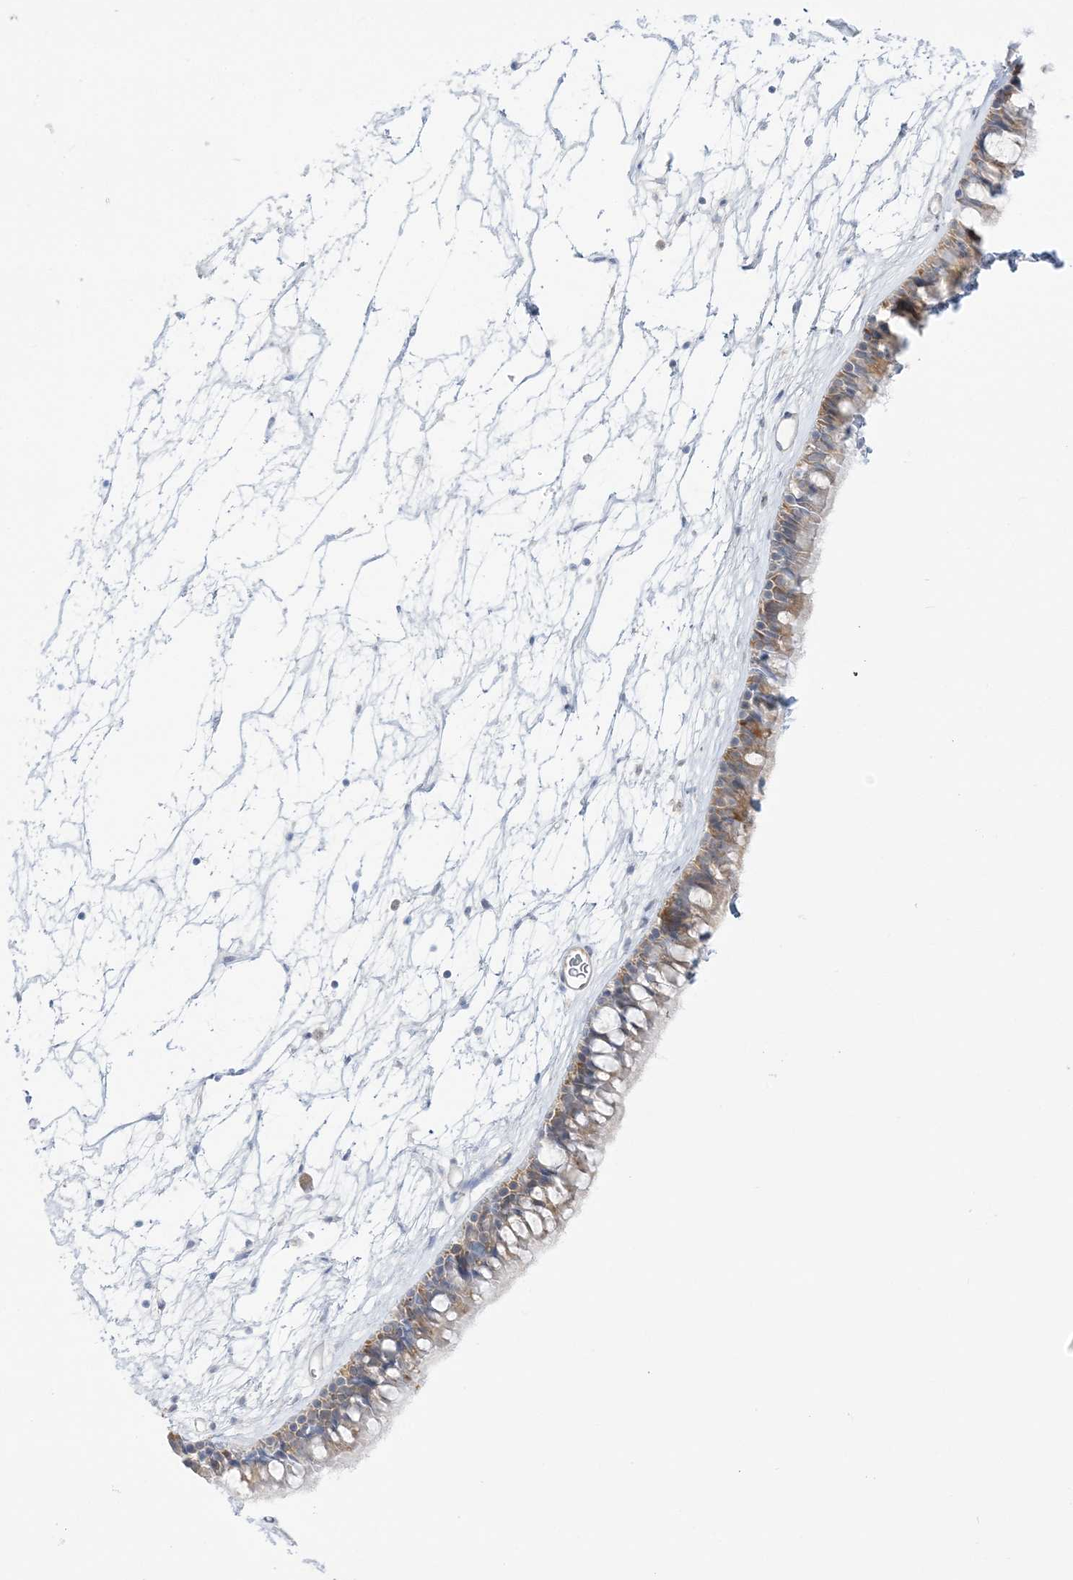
{"staining": {"intensity": "weak", "quantity": "25%-75%", "location": "cytoplasmic/membranous"}, "tissue": "nasopharynx", "cell_type": "Respiratory epithelial cells", "image_type": "normal", "snomed": [{"axis": "morphology", "description": "Normal tissue, NOS"}, {"axis": "topography", "description": "Nasopharynx"}], "caption": "Immunohistochemistry photomicrograph of benign nasopharynx: nasopharynx stained using immunohistochemistry demonstrates low levels of weak protein expression localized specifically in the cytoplasmic/membranous of respiratory epithelial cells, appearing as a cytoplasmic/membranous brown color.", "gene": "THADA", "patient": {"sex": "male", "age": 64}}